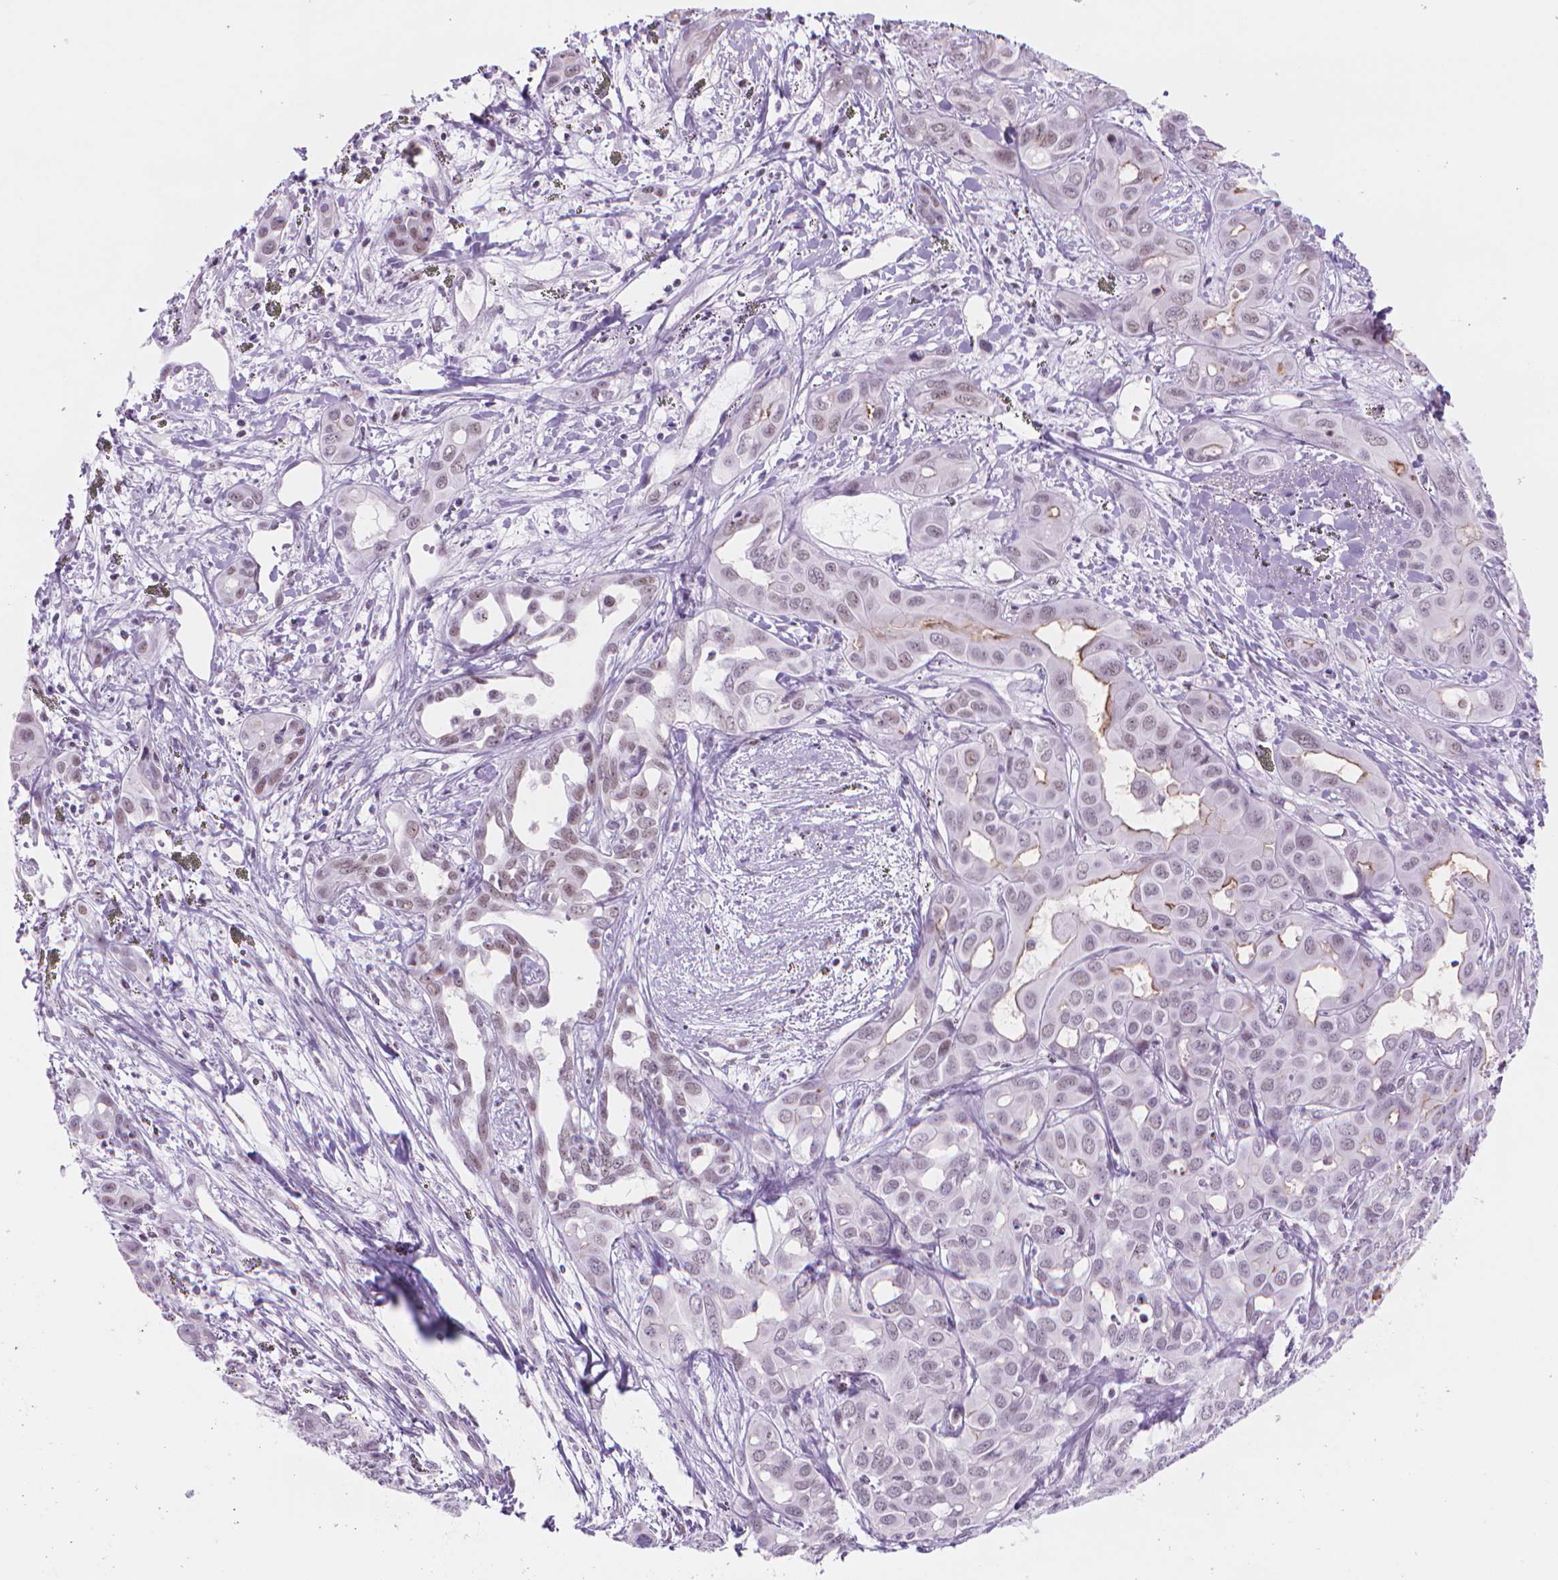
{"staining": {"intensity": "weak", "quantity": "<25%", "location": "nuclear"}, "tissue": "liver cancer", "cell_type": "Tumor cells", "image_type": "cancer", "snomed": [{"axis": "morphology", "description": "Cholangiocarcinoma"}, {"axis": "topography", "description": "Liver"}], "caption": "Tumor cells are negative for protein expression in human liver cholangiocarcinoma. (Immunohistochemistry, brightfield microscopy, high magnification).", "gene": "POLR3D", "patient": {"sex": "female", "age": 60}}